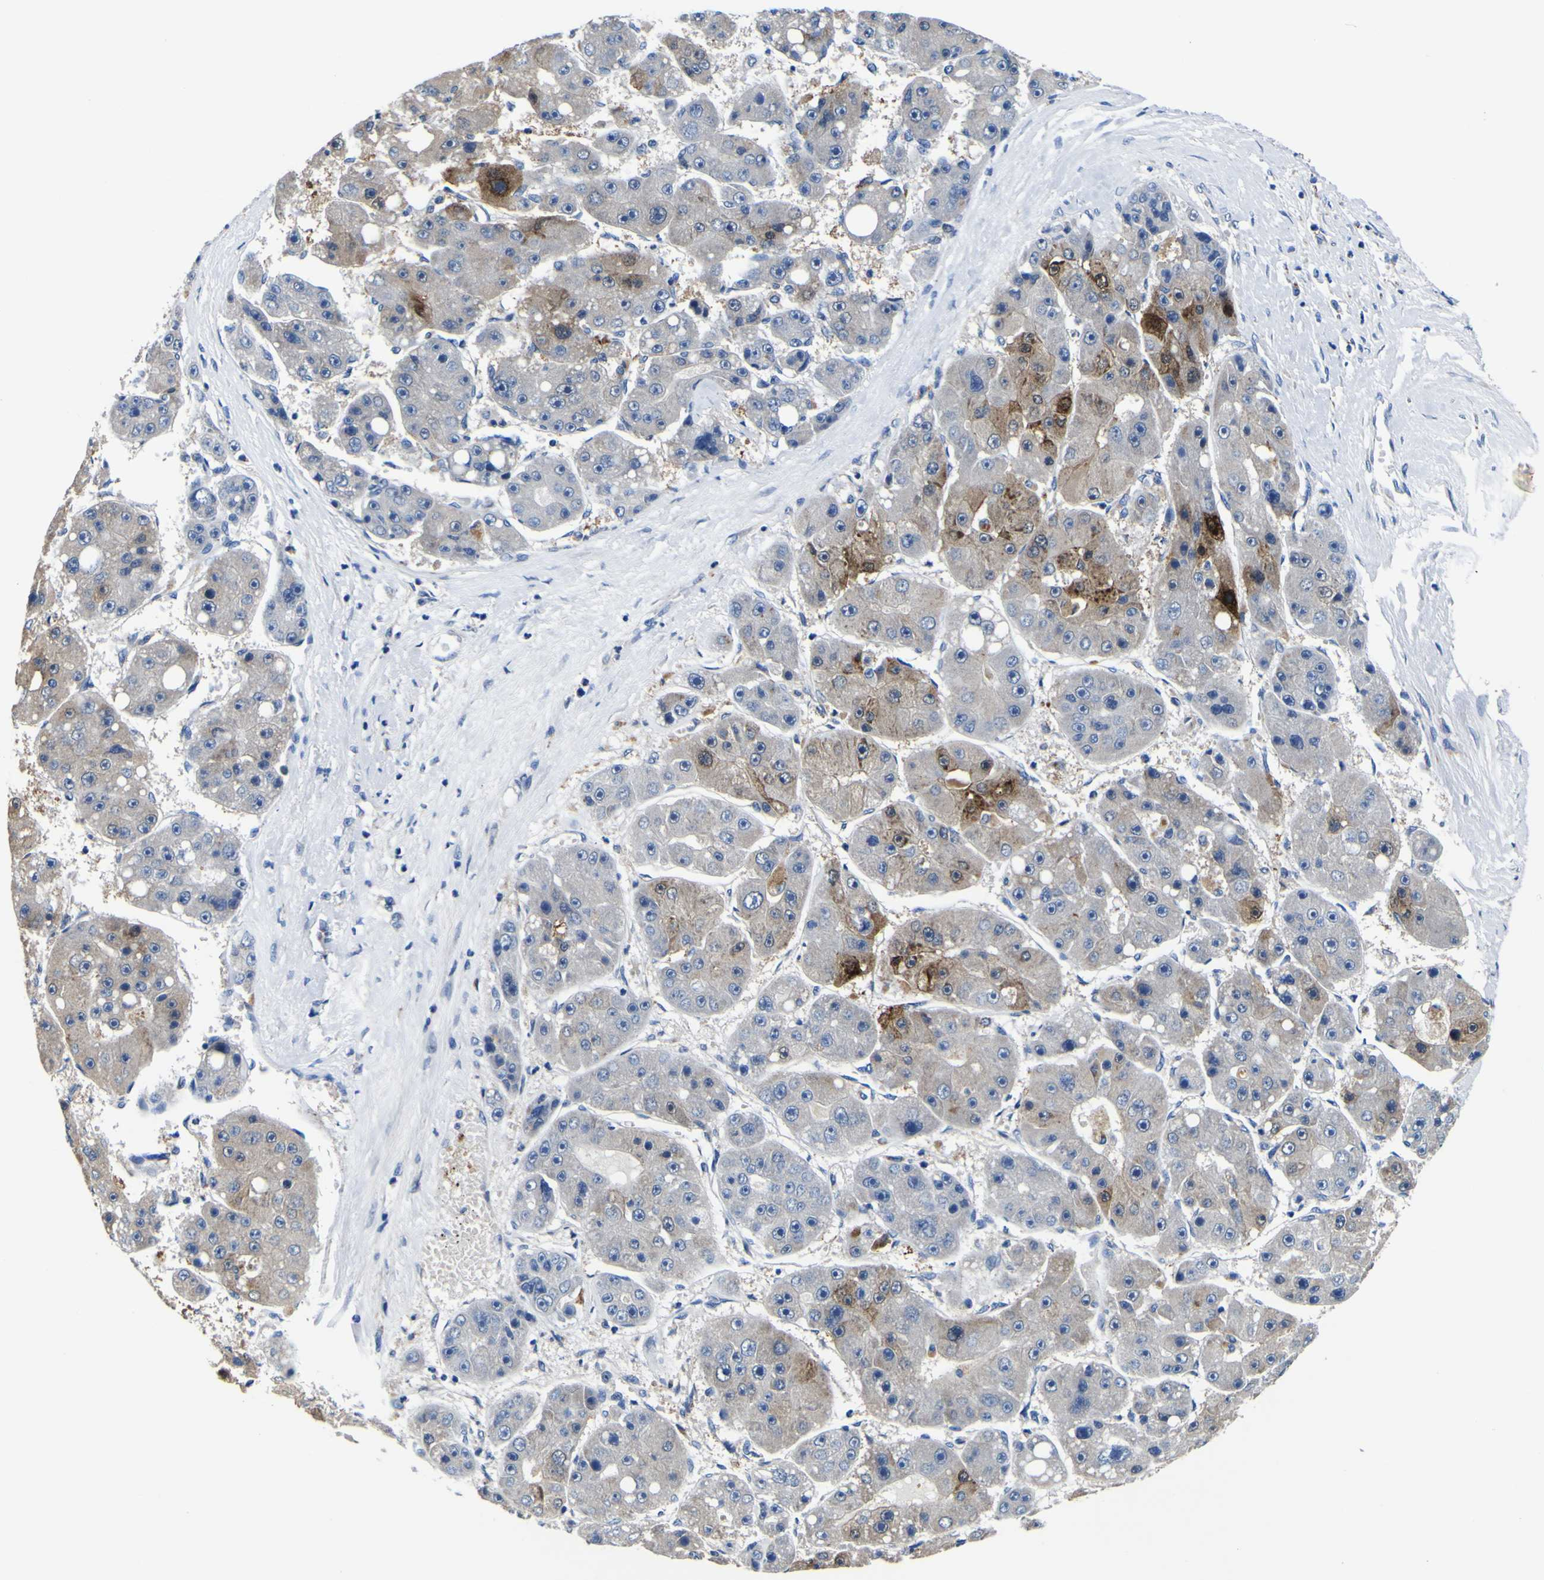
{"staining": {"intensity": "moderate", "quantity": "25%-75%", "location": "cytoplasmic/membranous"}, "tissue": "liver cancer", "cell_type": "Tumor cells", "image_type": "cancer", "snomed": [{"axis": "morphology", "description": "Carcinoma, Hepatocellular, NOS"}, {"axis": "topography", "description": "Liver"}], "caption": "Protein expression analysis of human liver cancer reveals moderate cytoplasmic/membranous expression in about 25%-75% of tumor cells. (Stains: DAB in brown, nuclei in blue, Microscopy: brightfield microscopy at high magnification).", "gene": "AGAP3", "patient": {"sex": "female", "age": 61}}